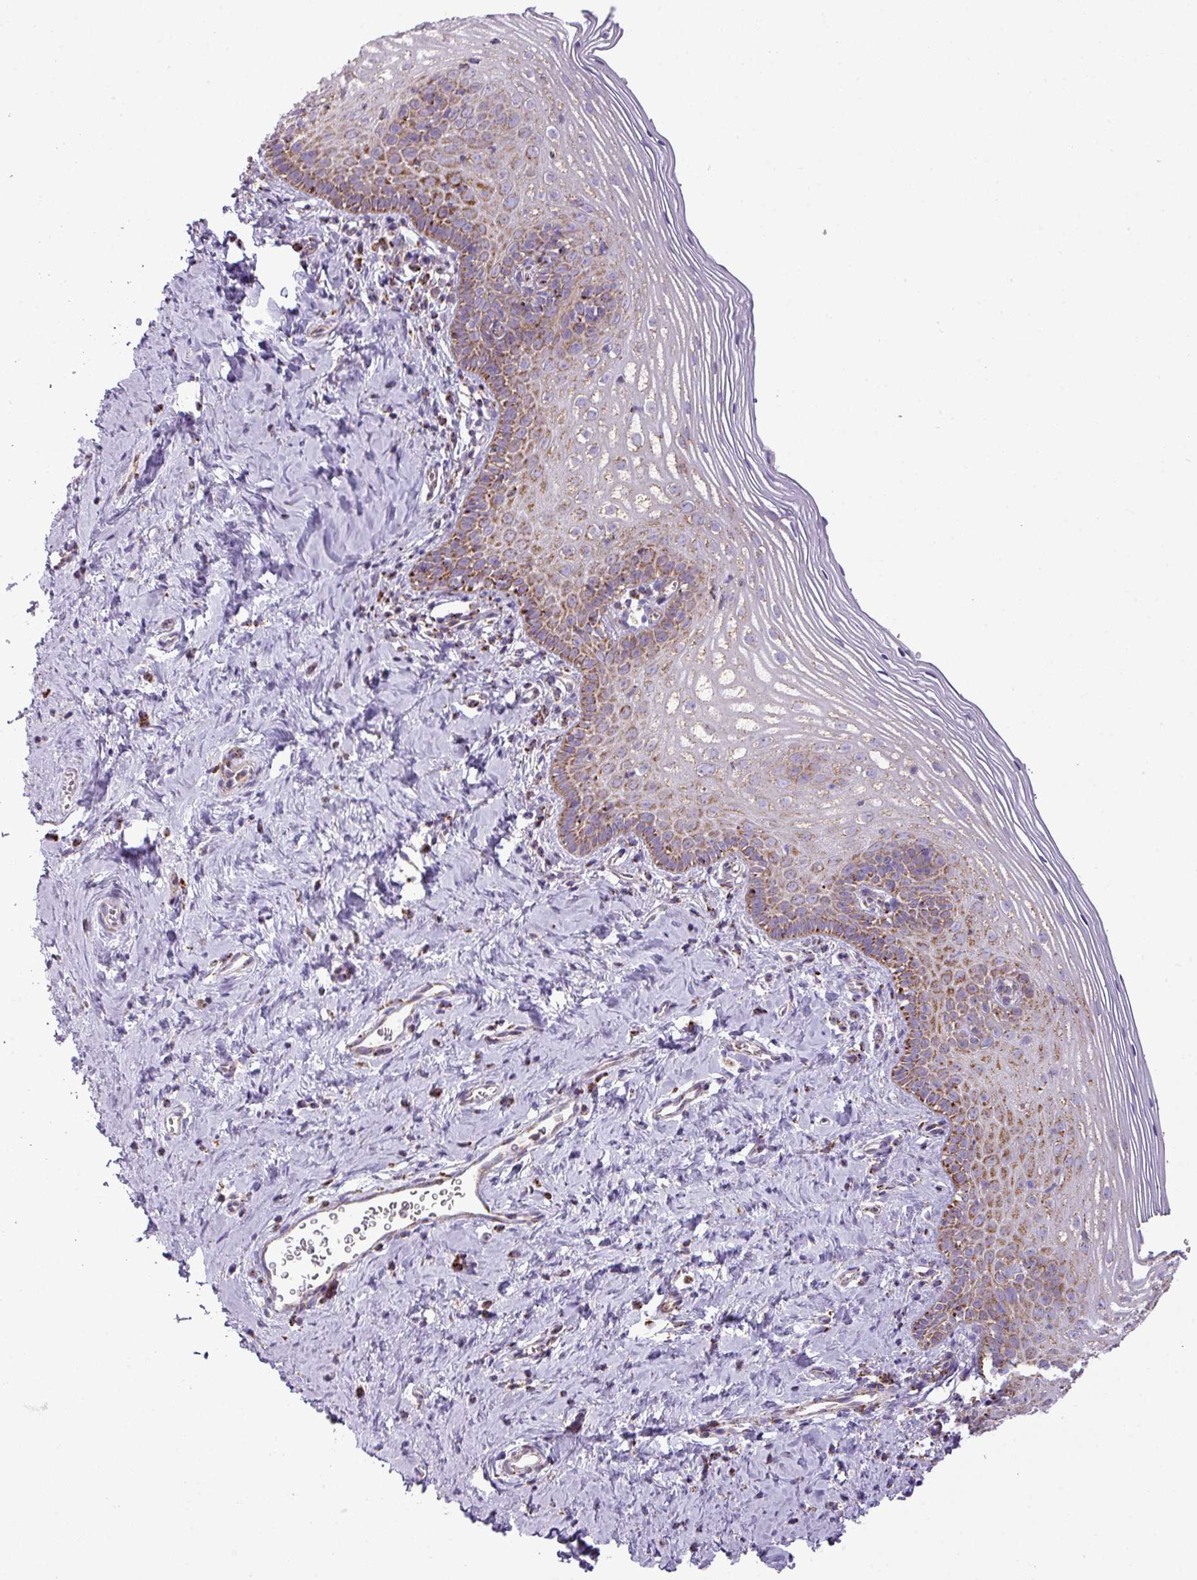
{"staining": {"intensity": "moderate", "quantity": ">75%", "location": "cytoplasmic/membranous"}, "tissue": "cervix", "cell_type": "Glandular cells", "image_type": "normal", "snomed": [{"axis": "morphology", "description": "Normal tissue, NOS"}, {"axis": "topography", "description": "Cervix"}], "caption": "DAB (3,3'-diaminobenzidine) immunohistochemical staining of unremarkable human cervix displays moderate cytoplasmic/membranous protein expression in approximately >75% of glandular cells.", "gene": "ZNF81", "patient": {"sex": "female", "age": 44}}